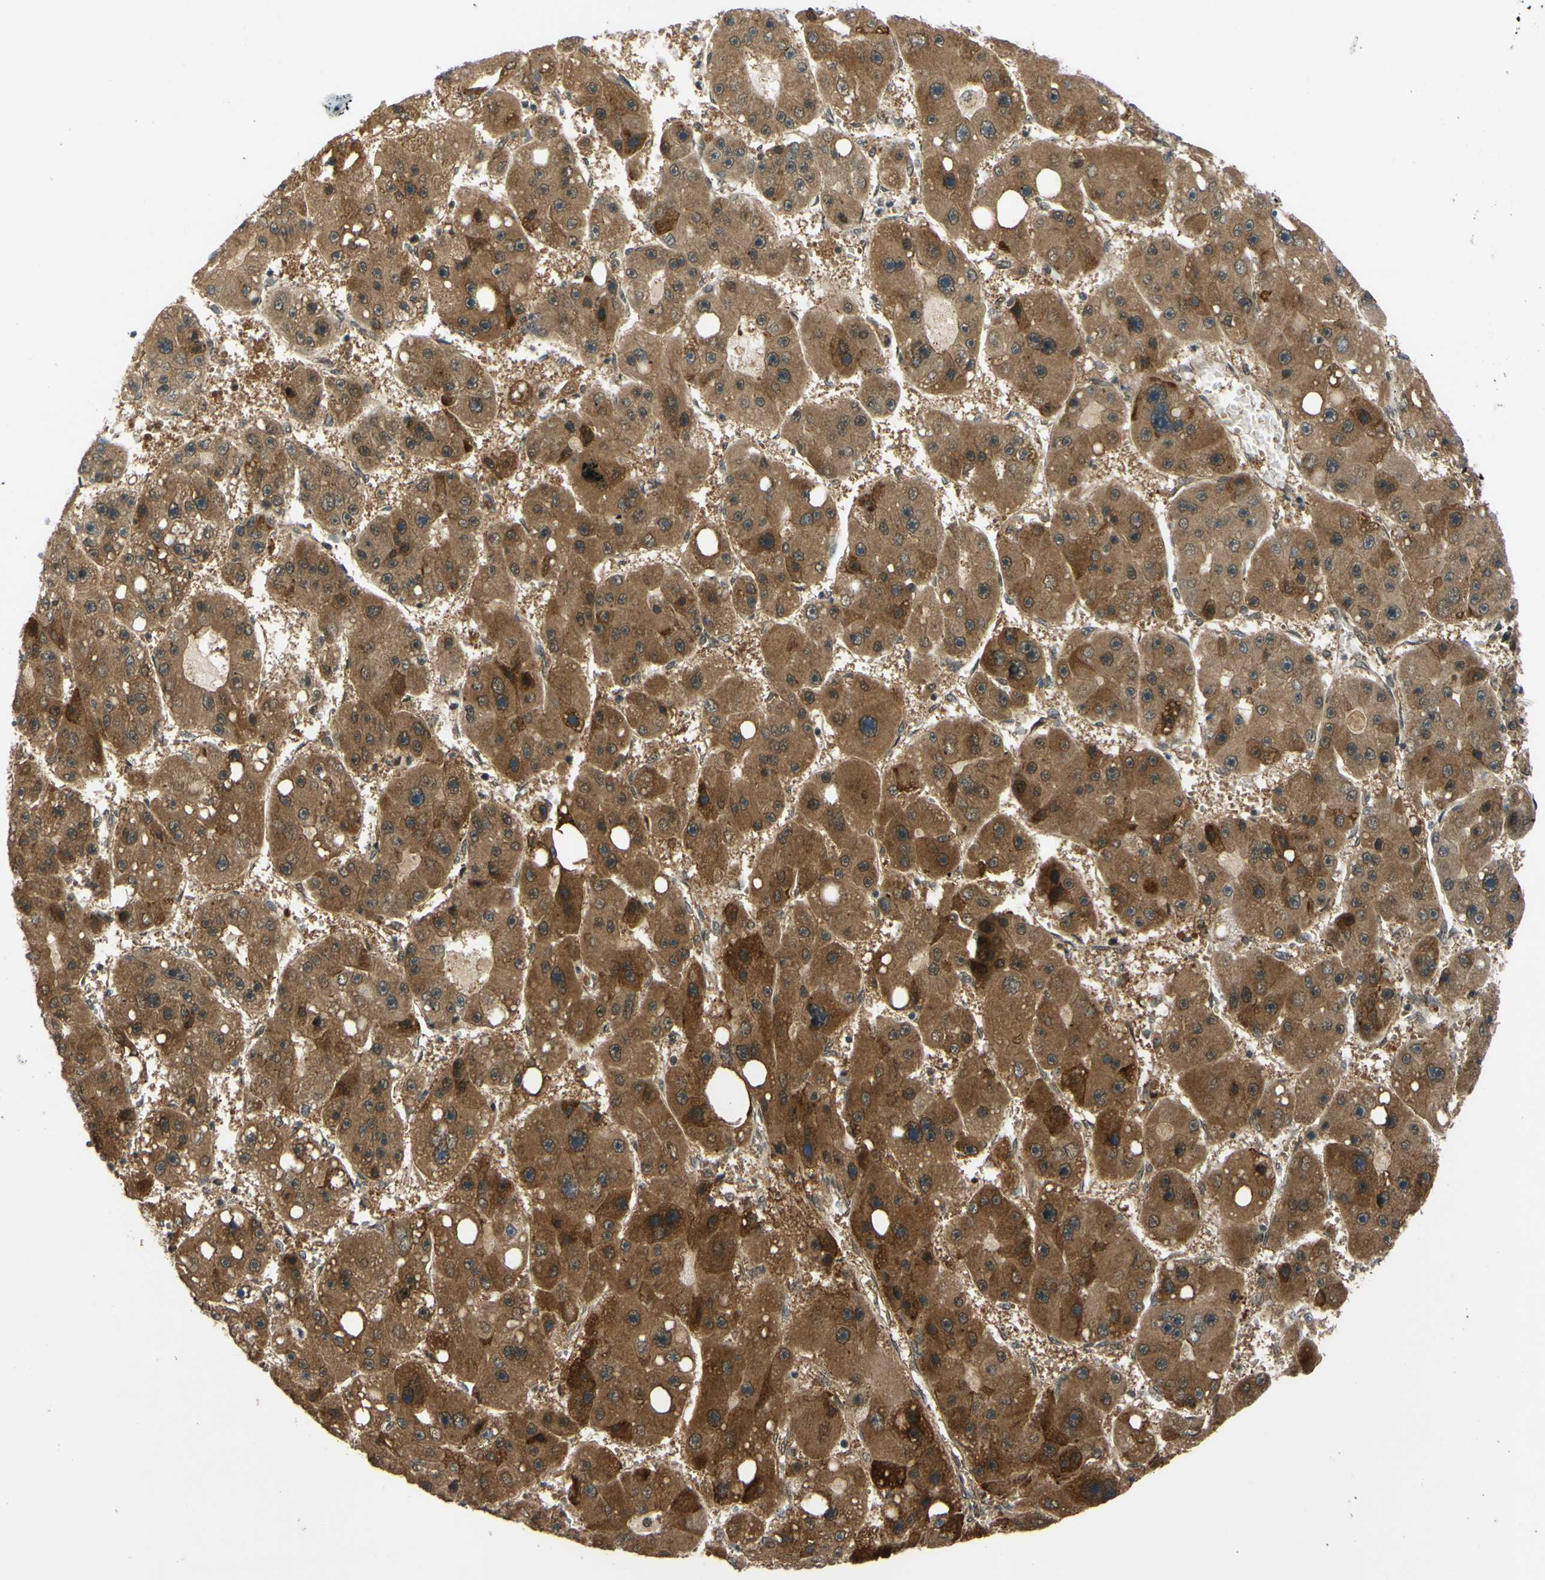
{"staining": {"intensity": "moderate", "quantity": ">75%", "location": "cytoplasmic/membranous"}, "tissue": "liver cancer", "cell_type": "Tumor cells", "image_type": "cancer", "snomed": [{"axis": "morphology", "description": "Carcinoma, Hepatocellular, NOS"}, {"axis": "topography", "description": "Liver"}], "caption": "This photomicrograph demonstrates liver hepatocellular carcinoma stained with immunohistochemistry (IHC) to label a protein in brown. The cytoplasmic/membranous of tumor cells show moderate positivity for the protein. Nuclei are counter-stained blue.", "gene": "ABCC8", "patient": {"sex": "female", "age": 61}}